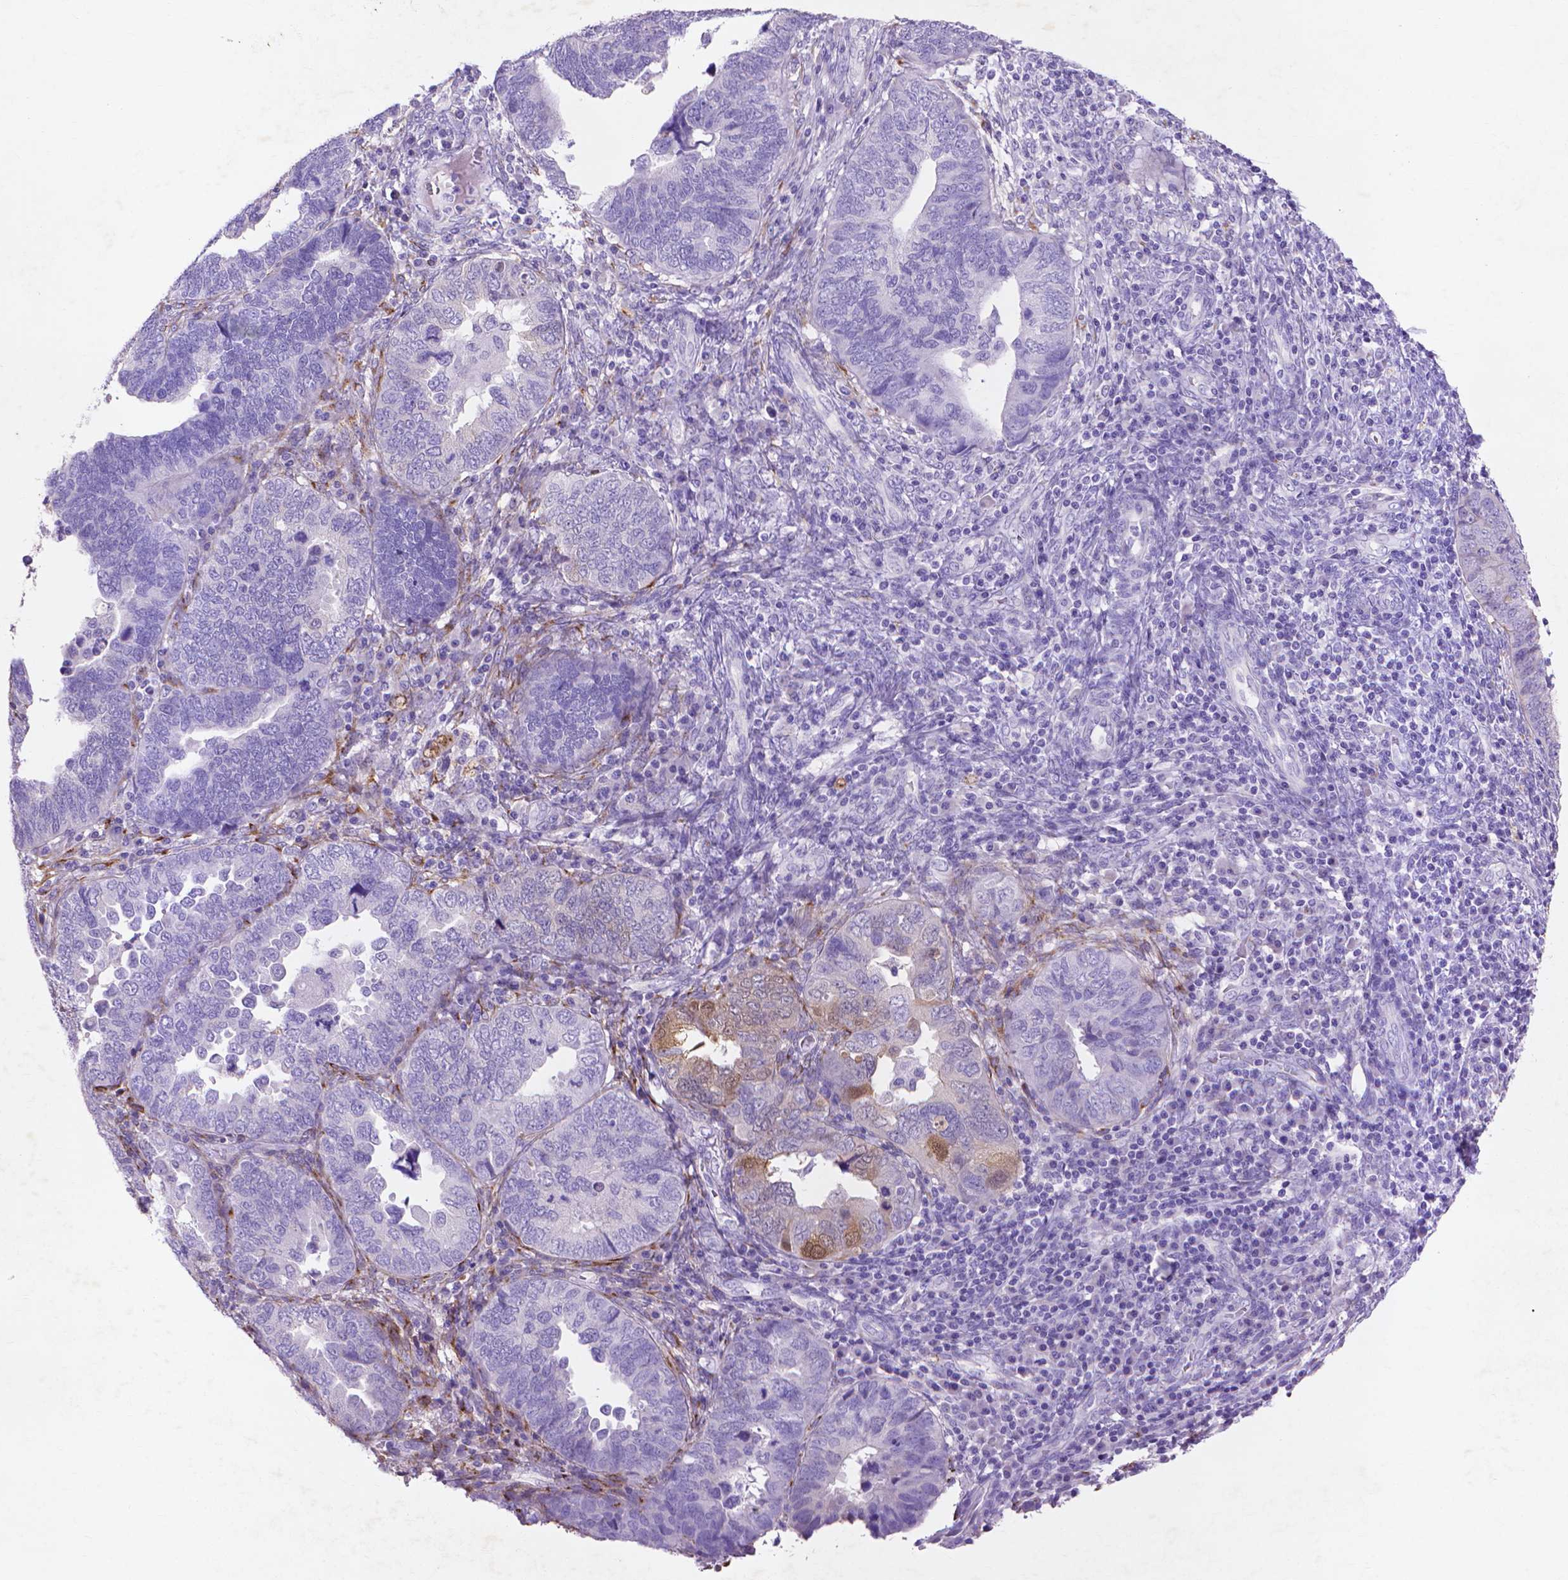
{"staining": {"intensity": "moderate", "quantity": "<25%", "location": "cytoplasmic/membranous,nuclear"}, "tissue": "endometrial cancer", "cell_type": "Tumor cells", "image_type": "cancer", "snomed": [{"axis": "morphology", "description": "Adenocarcinoma, NOS"}, {"axis": "topography", "description": "Endometrium"}], "caption": "Moderate cytoplasmic/membranous and nuclear protein expression is identified in about <25% of tumor cells in endometrial cancer (adenocarcinoma).", "gene": "MMP11", "patient": {"sex": "female", "age": 79}}